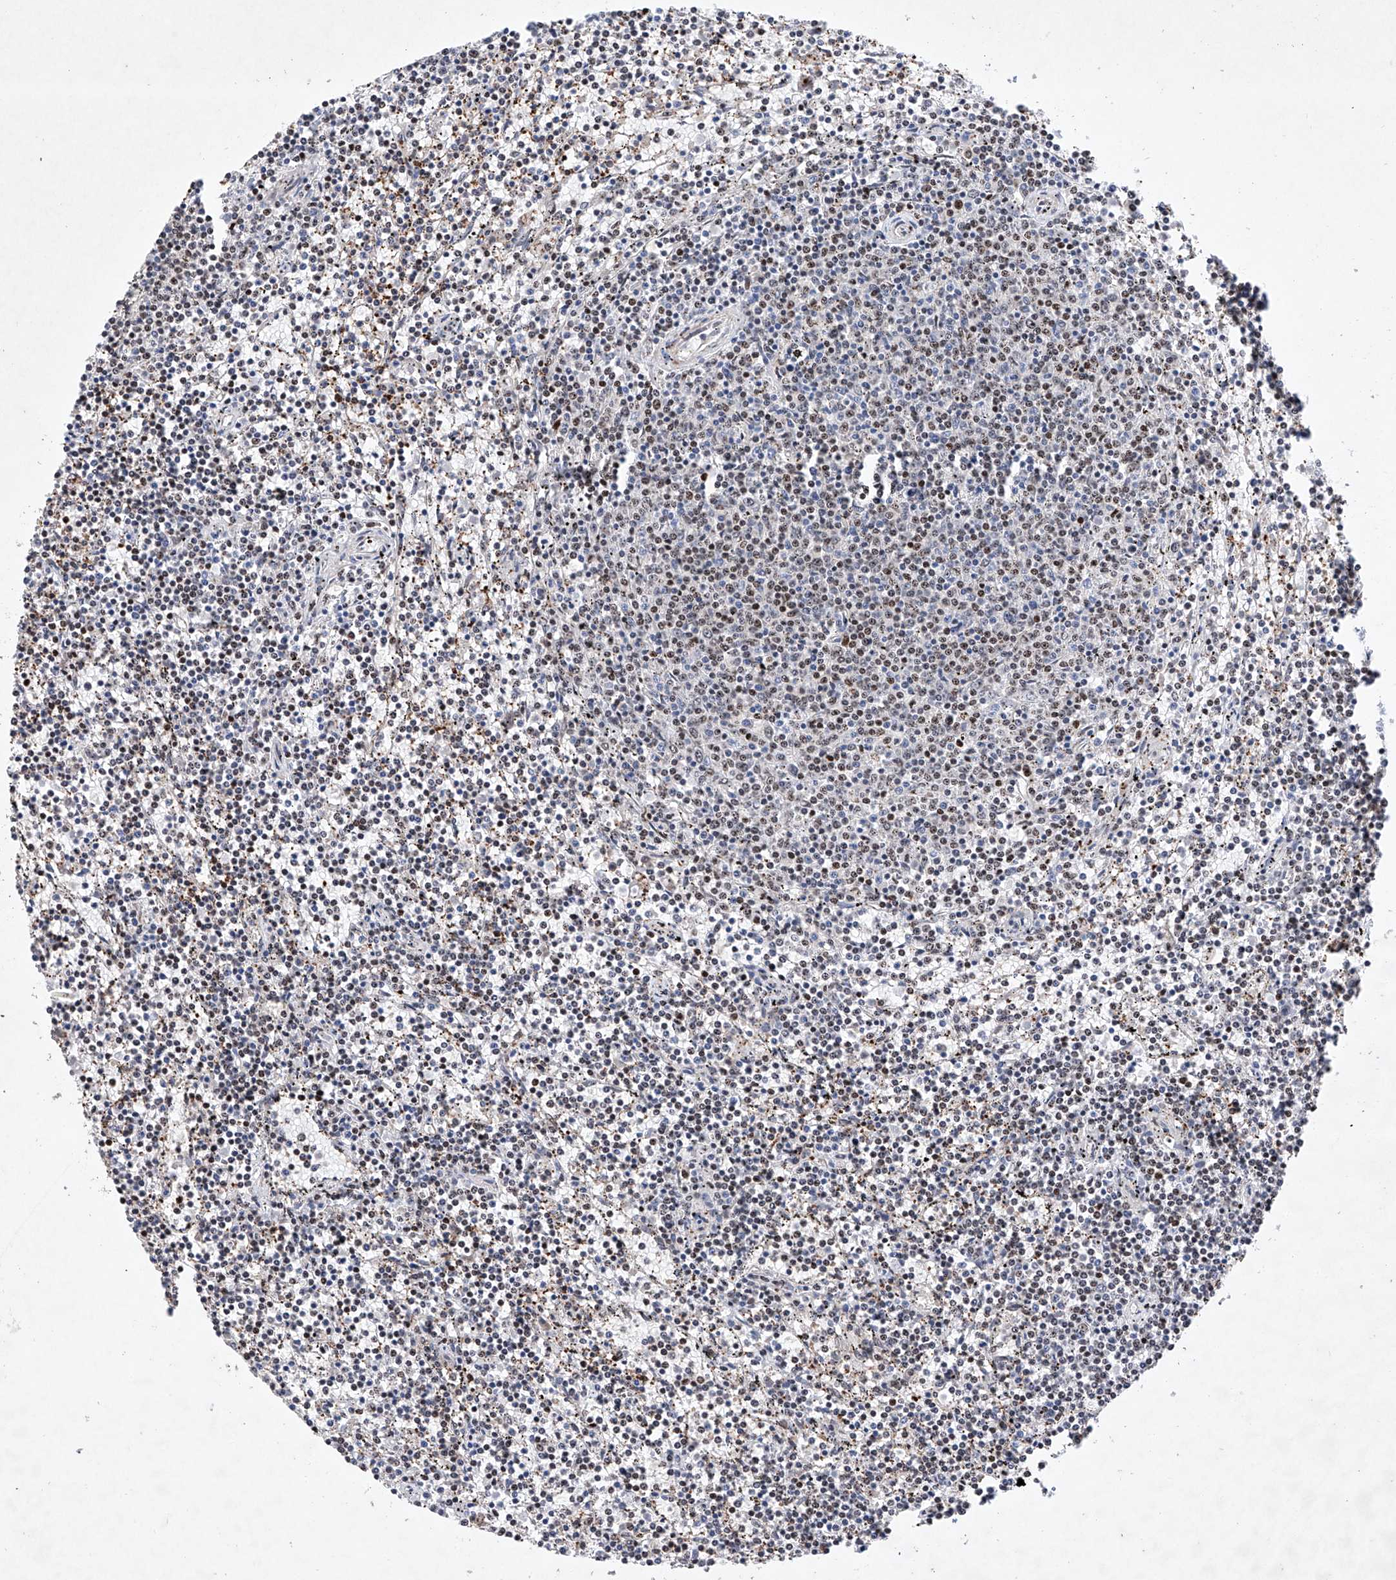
{"staining": {"intensity": "negative", "quantity": "none", "location": "none"}, "tissue": "lymphoma", "cell_type": "Tumor cells", "image_type": "cancer", "snomed": [{"axis": "morphology", "description": "Malignant lymphoma, non-Hodgkin's type, Low grade"}, {"axis": "topography", "description": "Spleen"}], "caption": "Tumor cells show no significant positivity in low-grade malignant lymphoma, non-Hodgkin's type.", "gene": "AFG1L", "patient": {"sex": "female", "age": 50}}